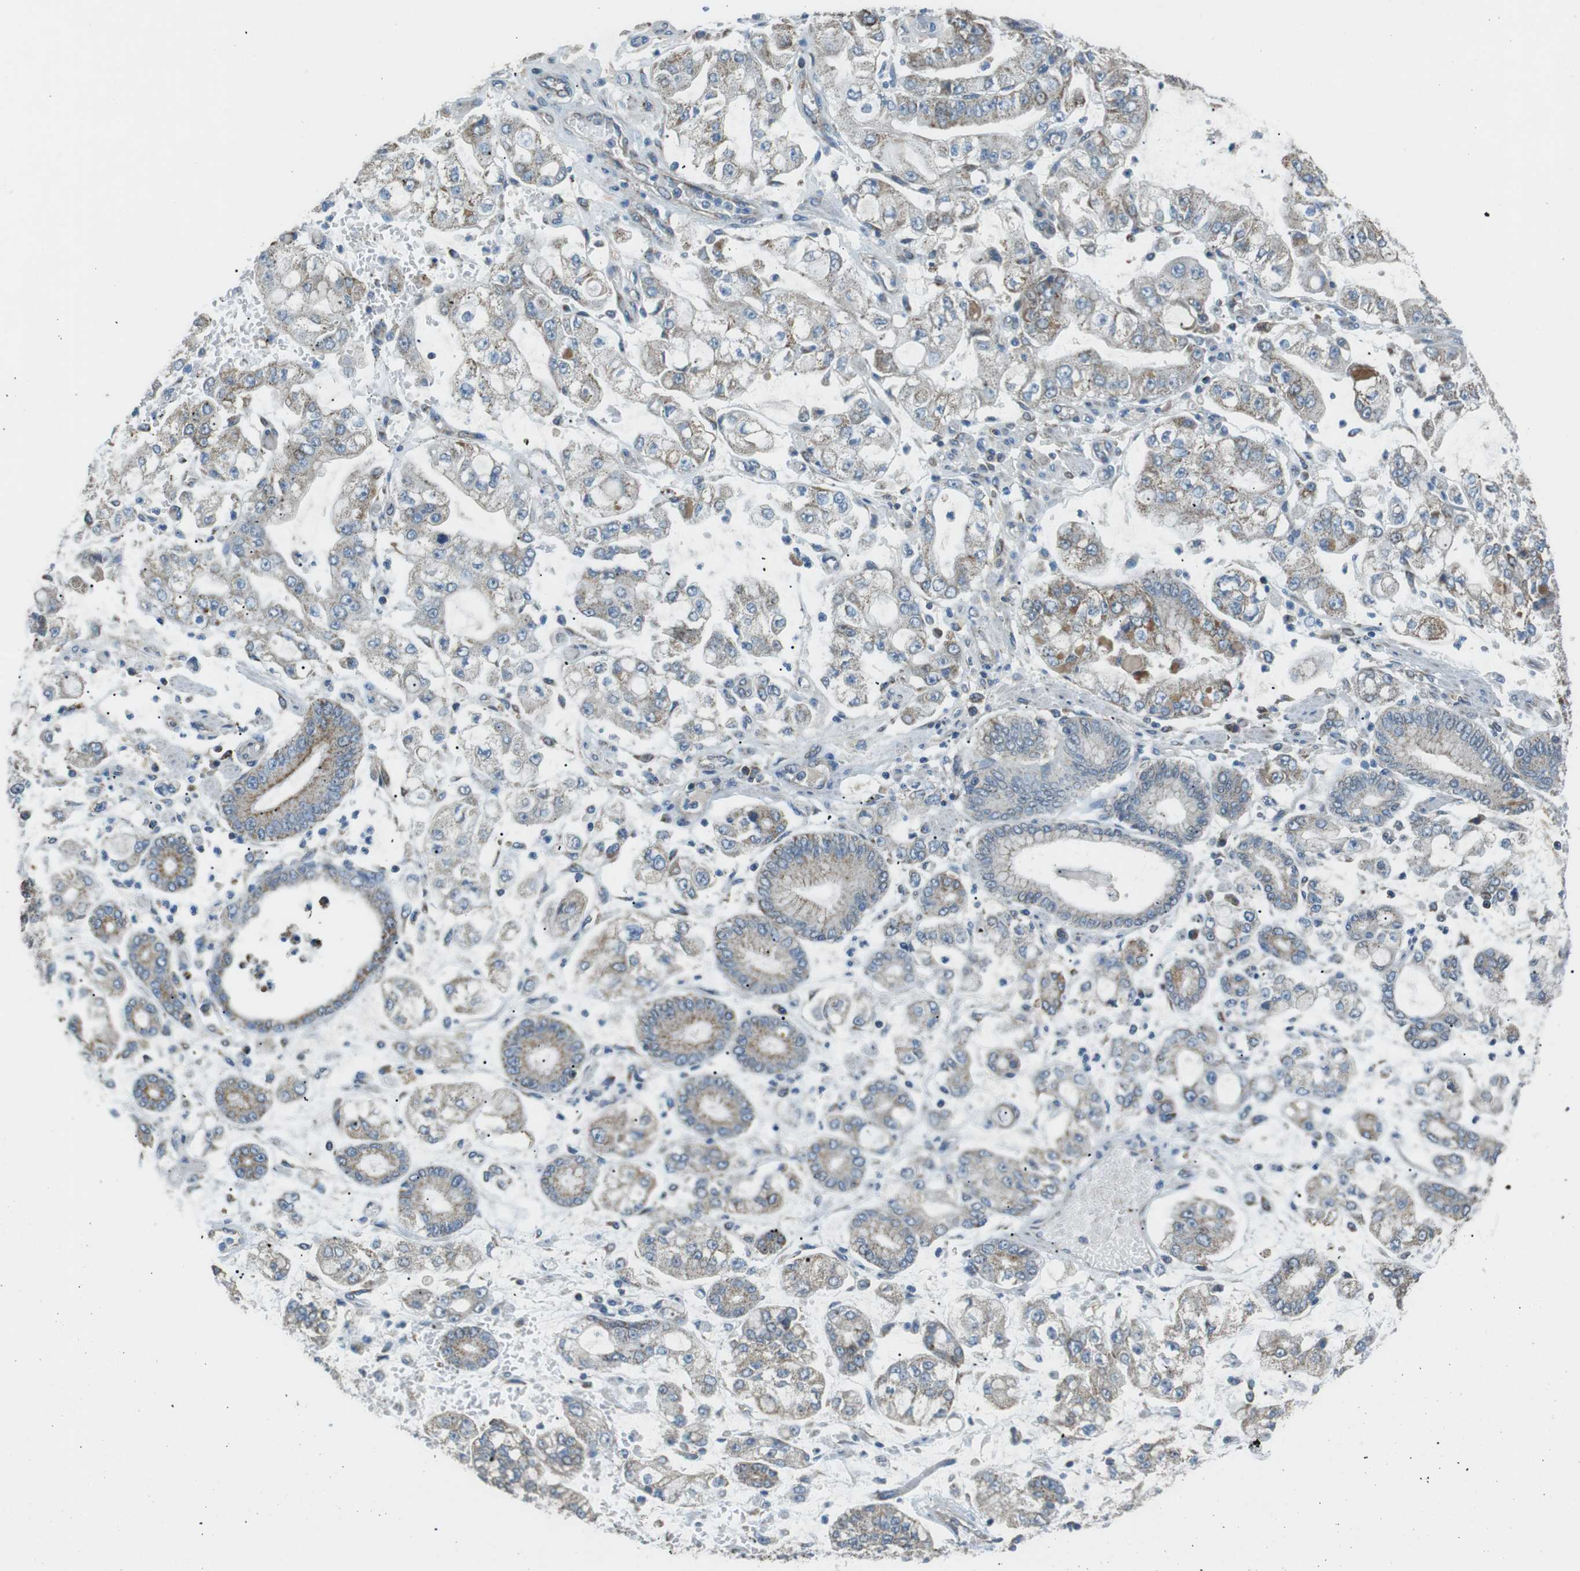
{"staining": {"intensity": "moderate", "quantity": "<25%", "location": "cytoplasmic/membranous"}, "tissue": "stomach cancer", "cell_type": "Tumor cells", "image_type": "cancer", "snomed": [{"axis": "morphology", "description": "Adenocarcinoma, NOS"}, {"axis": "topography", "description": "Stomach"}], "caption": "Immunohistochemical staining of human stomach adenocarcinoma displays low levels of moderate cytoplasmic/membranous protein staining in about <25% of tumor cells.", "gene": "BACE1", "patient": {"sex": "male", "age": 76}}